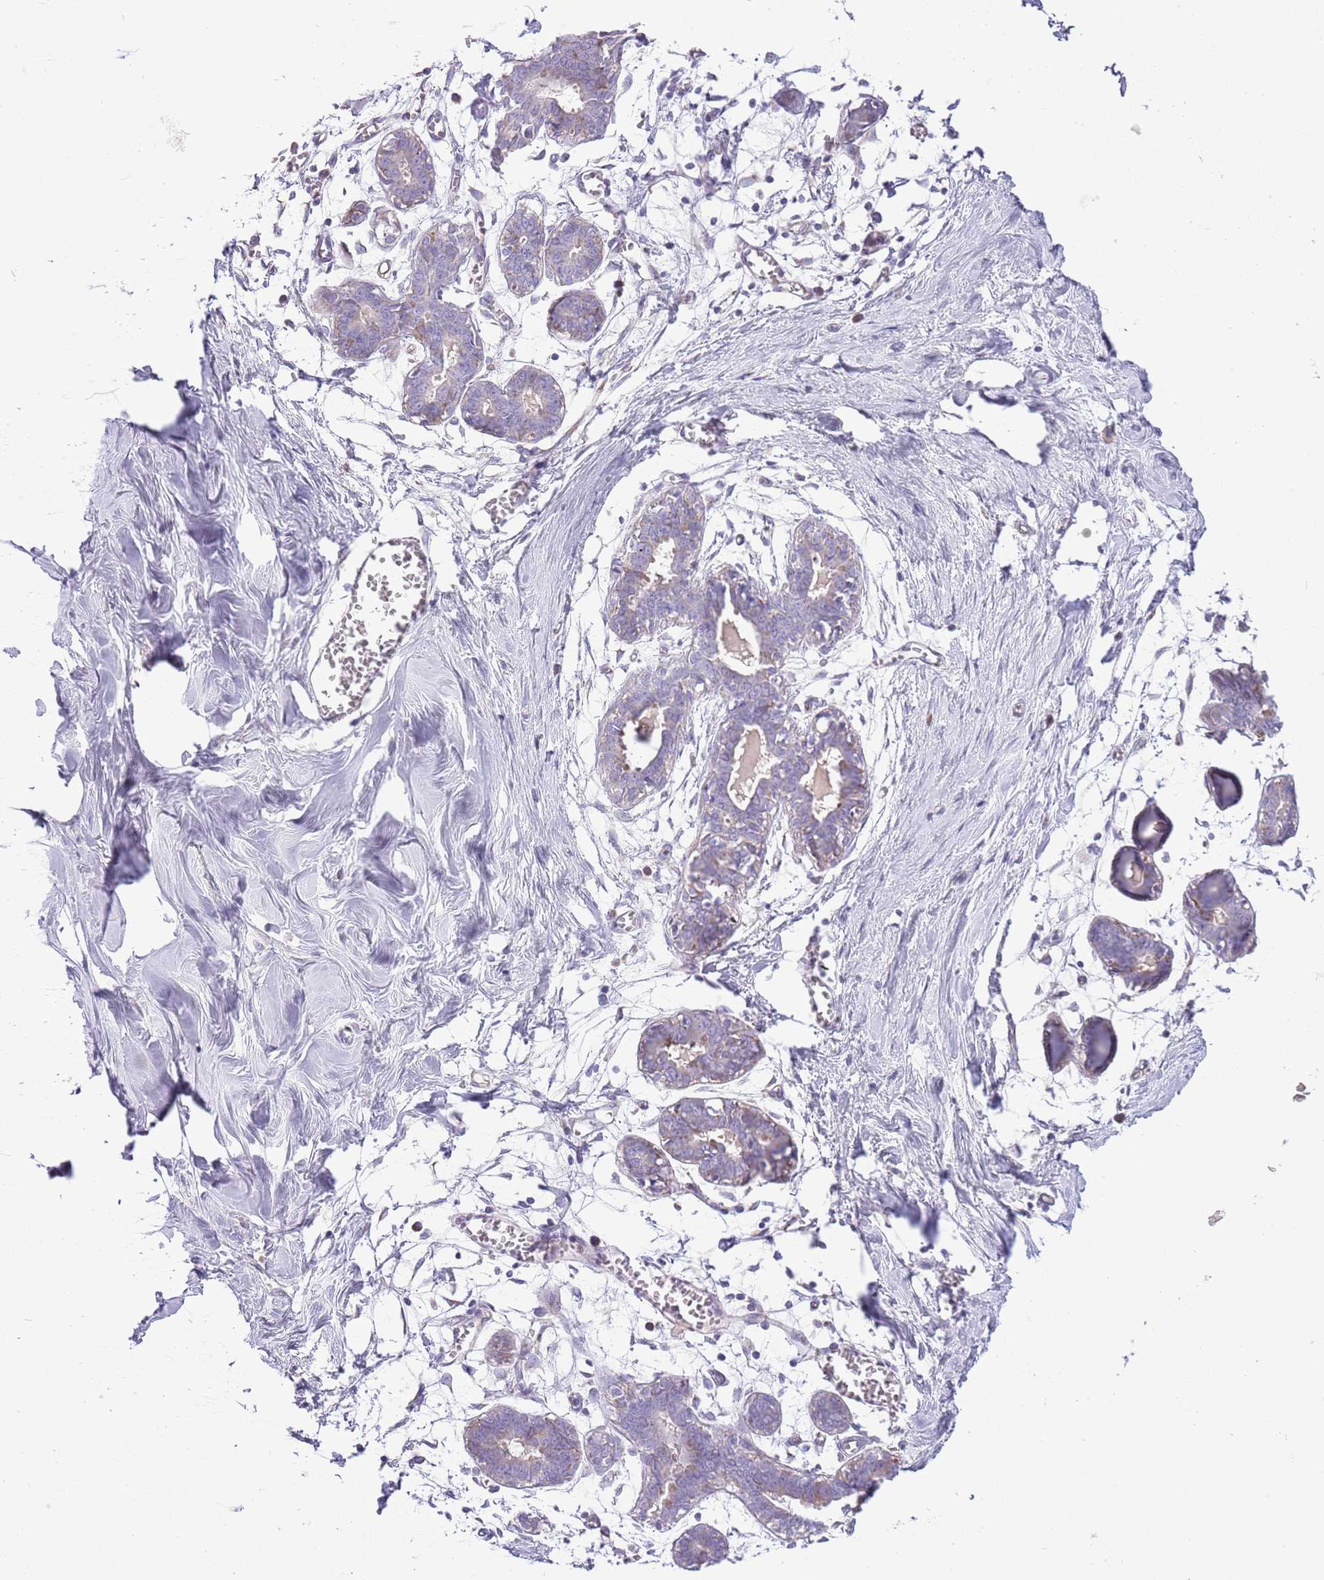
{"staining": {"intensity": "negative", "quantity": "none", "location": "none"}, "tissue": "breast", "cell_type": "Adipocytes", "image_type": "normal", "snomed": [{"axis": "morphology", "description": "Normal tissue, NOS"}, {"axis": "topography", "description": "Breast"}], "caption": "Immunohistochemical staining of benign human breast displays no significant positivity in adipocytes. (Brightfield microscopy of DAB immunohistochemistry (IHC) at high magnification).", "gene": "OAZ2", "patient": {"sex": "female", "age": 27}}